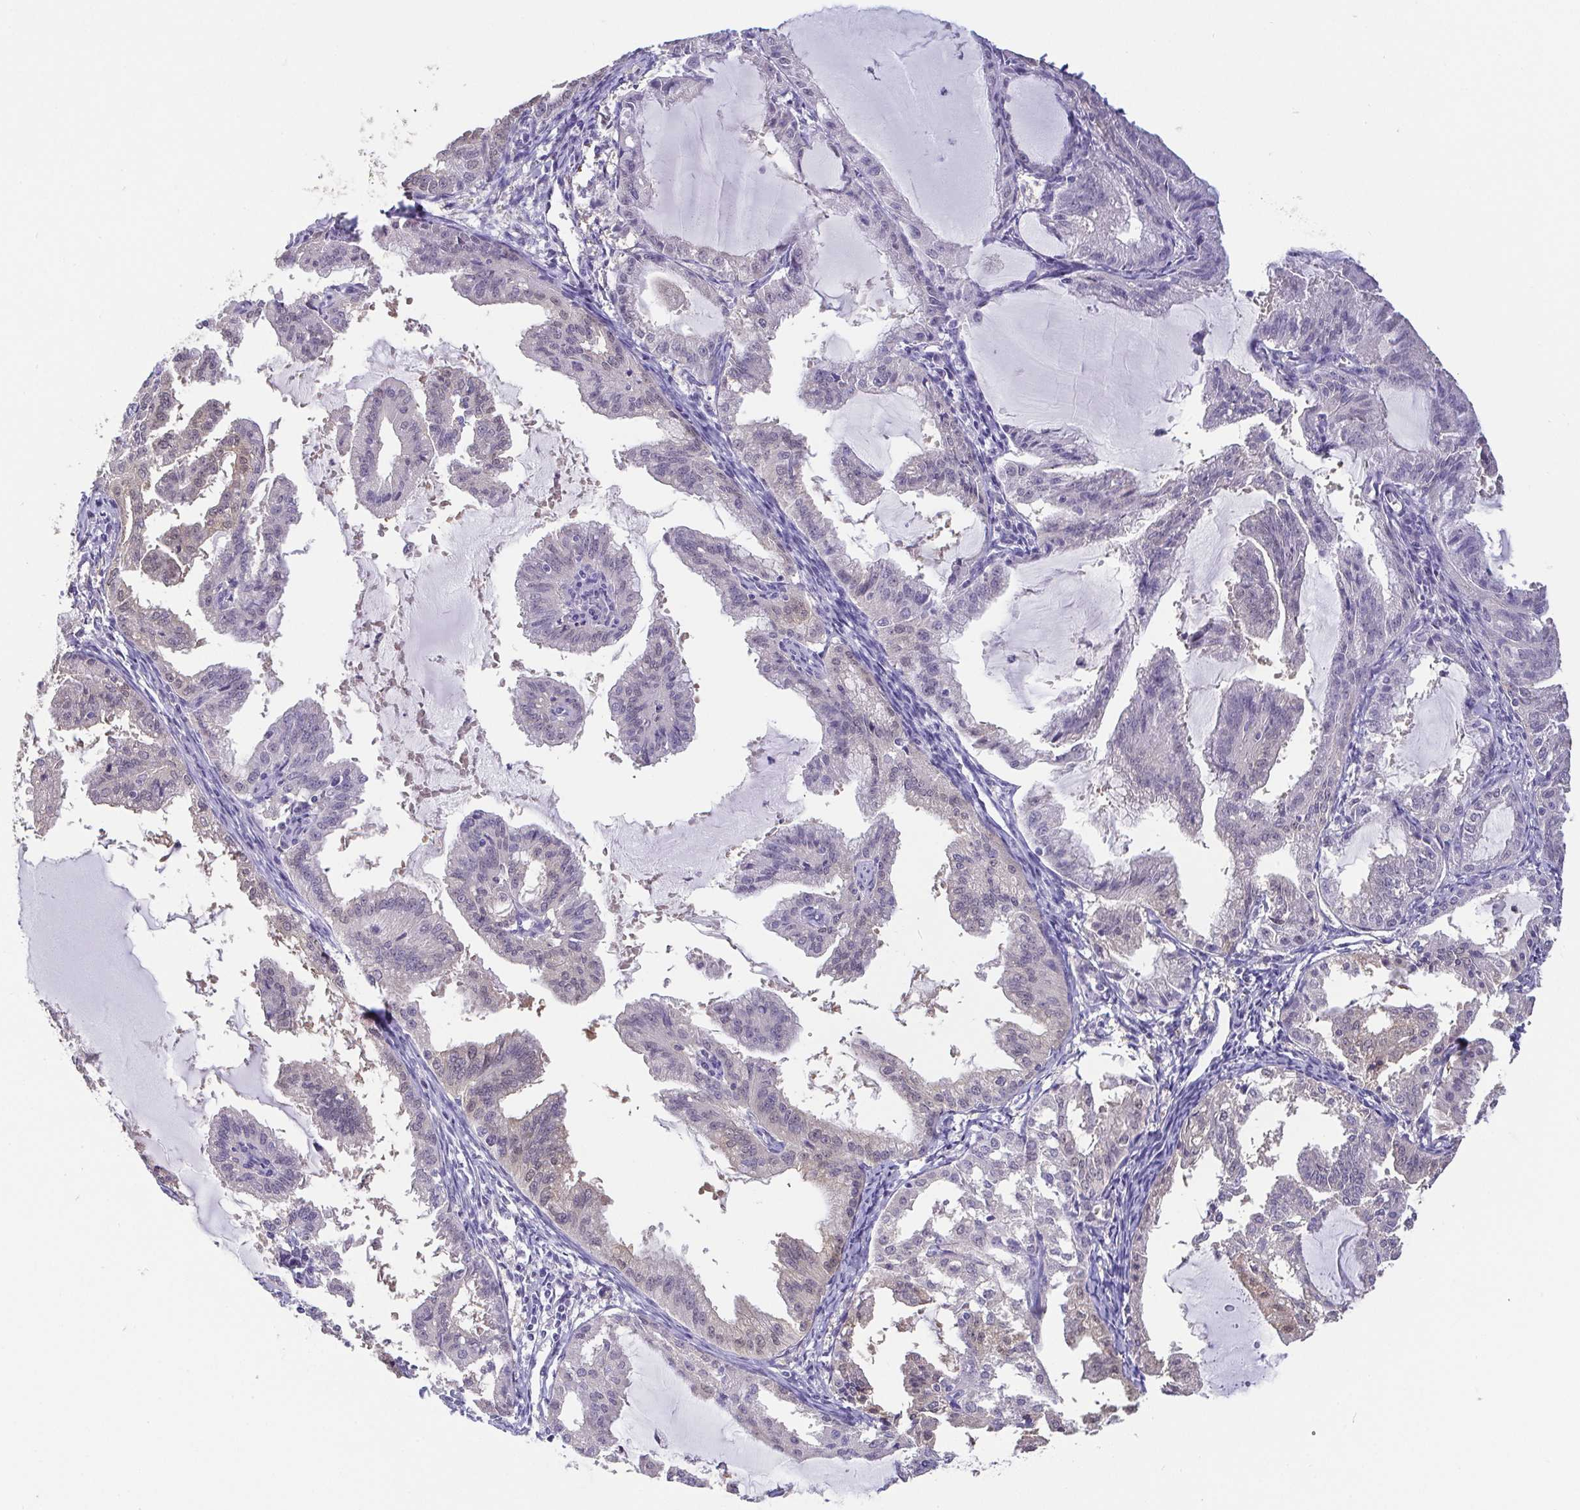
{"staining": {"intensity": "weak", "quantity": "<25%", "location": "nuclear"}, "tissue": "endometrial cancer", "cell_type": "Tumor cells", "image_type": "cancer", "snomed": [{"axis": "morphology", "description": "Adenocarcinoma, NOS"}, {"axis": "topography", "description": "Endometrium"}], "caption": "Tumor cells show no significant staining in endometrial cancer.", "gene": "IDH1", "patient": {"sex": "female", "age": 70}}